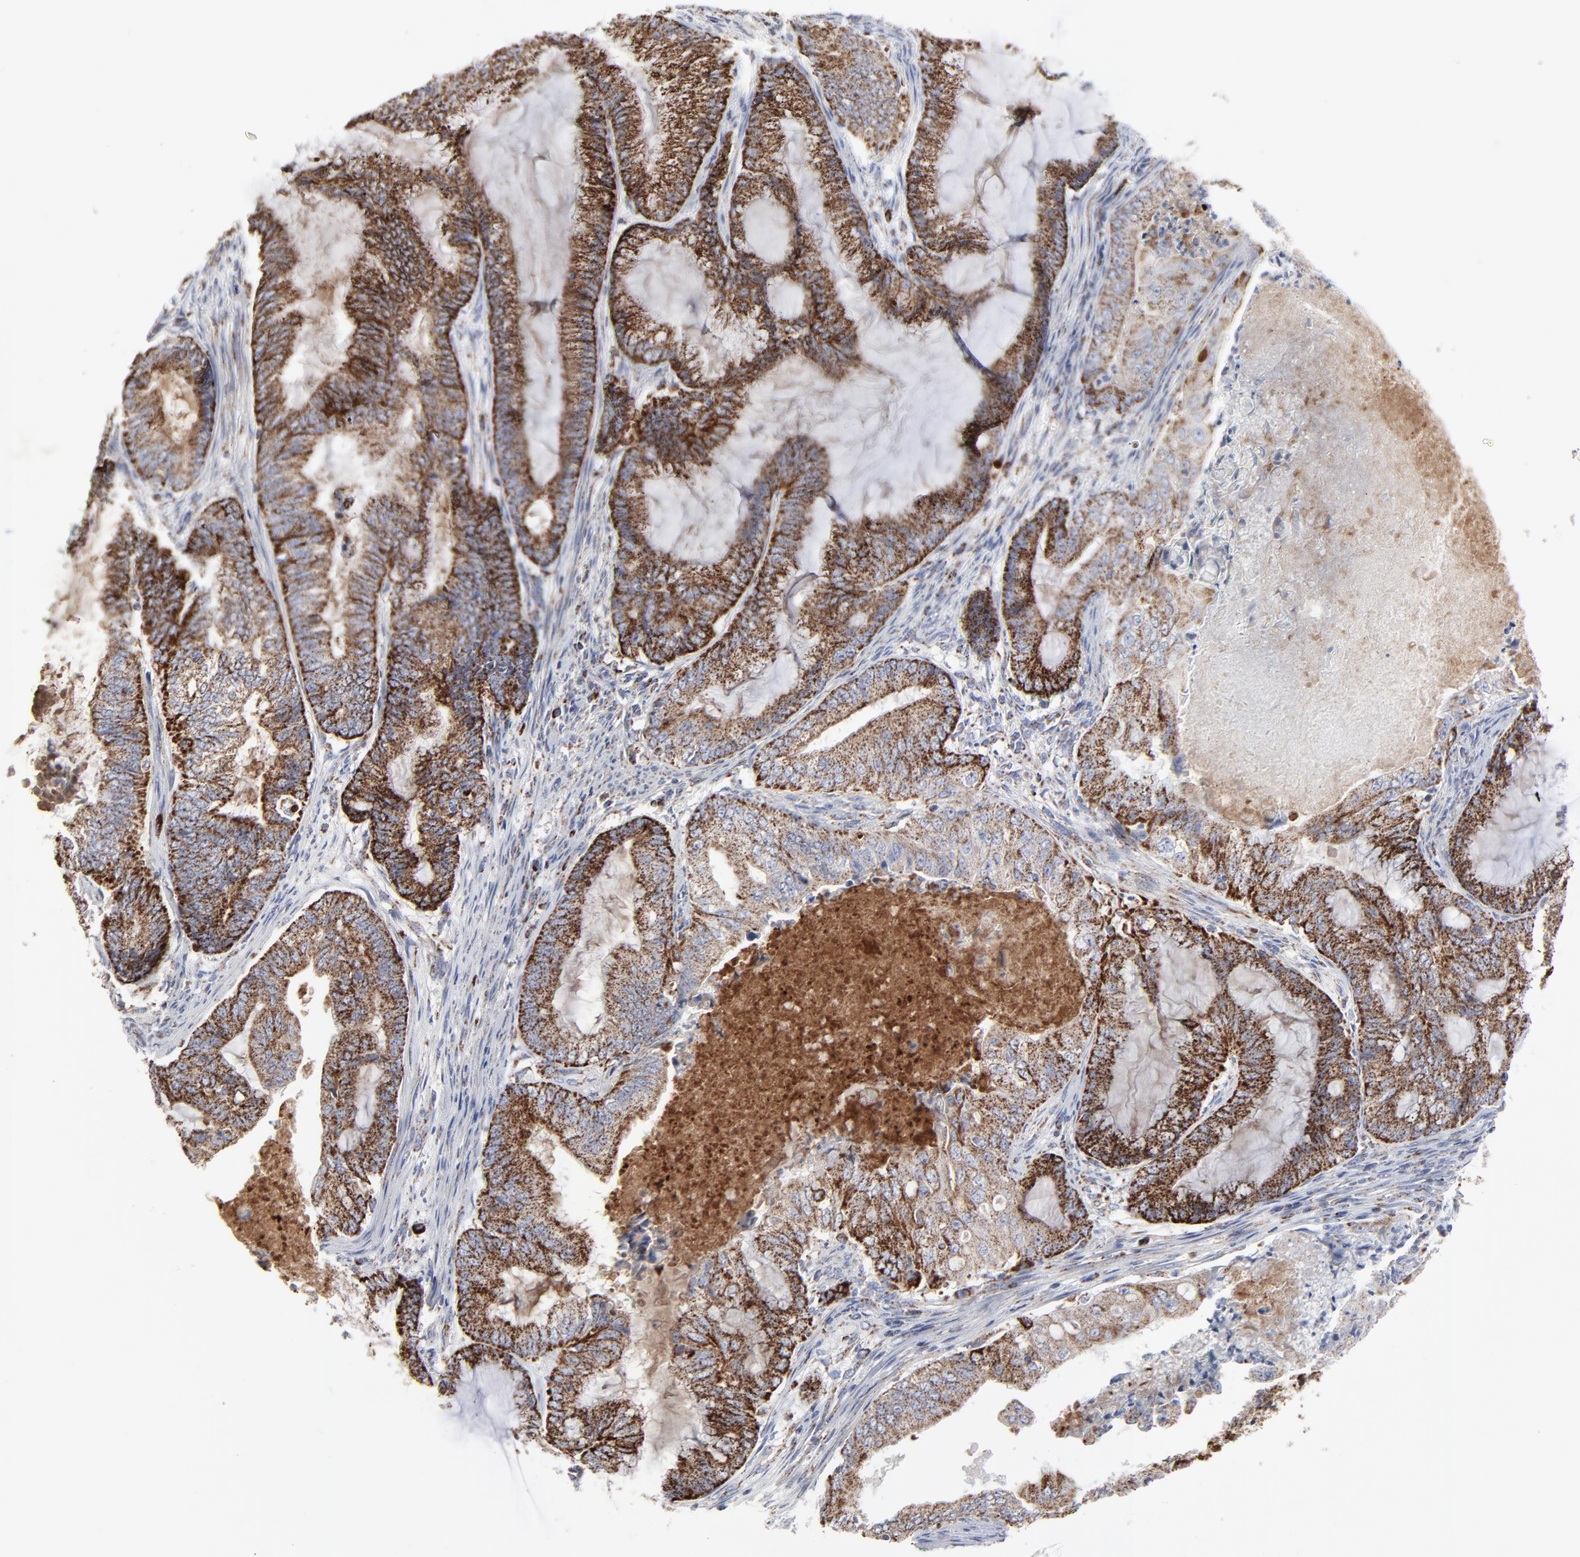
{"staining": {"intensity": "moderate", "quantity": ">75%", "location": "cytoplasmic/membranous"}, "tissue": "endometrial cancer", "cell_type": "Tumor cells", "image_type": "cancer", "snomed": [{"axis": "morphology", "description": "Adenocarcinoma, NOS"}, {"axis": "topography", "description": "Endometrium"}], "caption": "This image exhibits endometrial cancer stained with immunohistochemistry (IHC) to label a protein in brown. The cytoplasmic/membranous of tumor cells show moderate positivity for the protein. Nuclei are counter-stained blue.", "gene": "TXNRD2", "patient": {"sex": "female", "age": 63}}